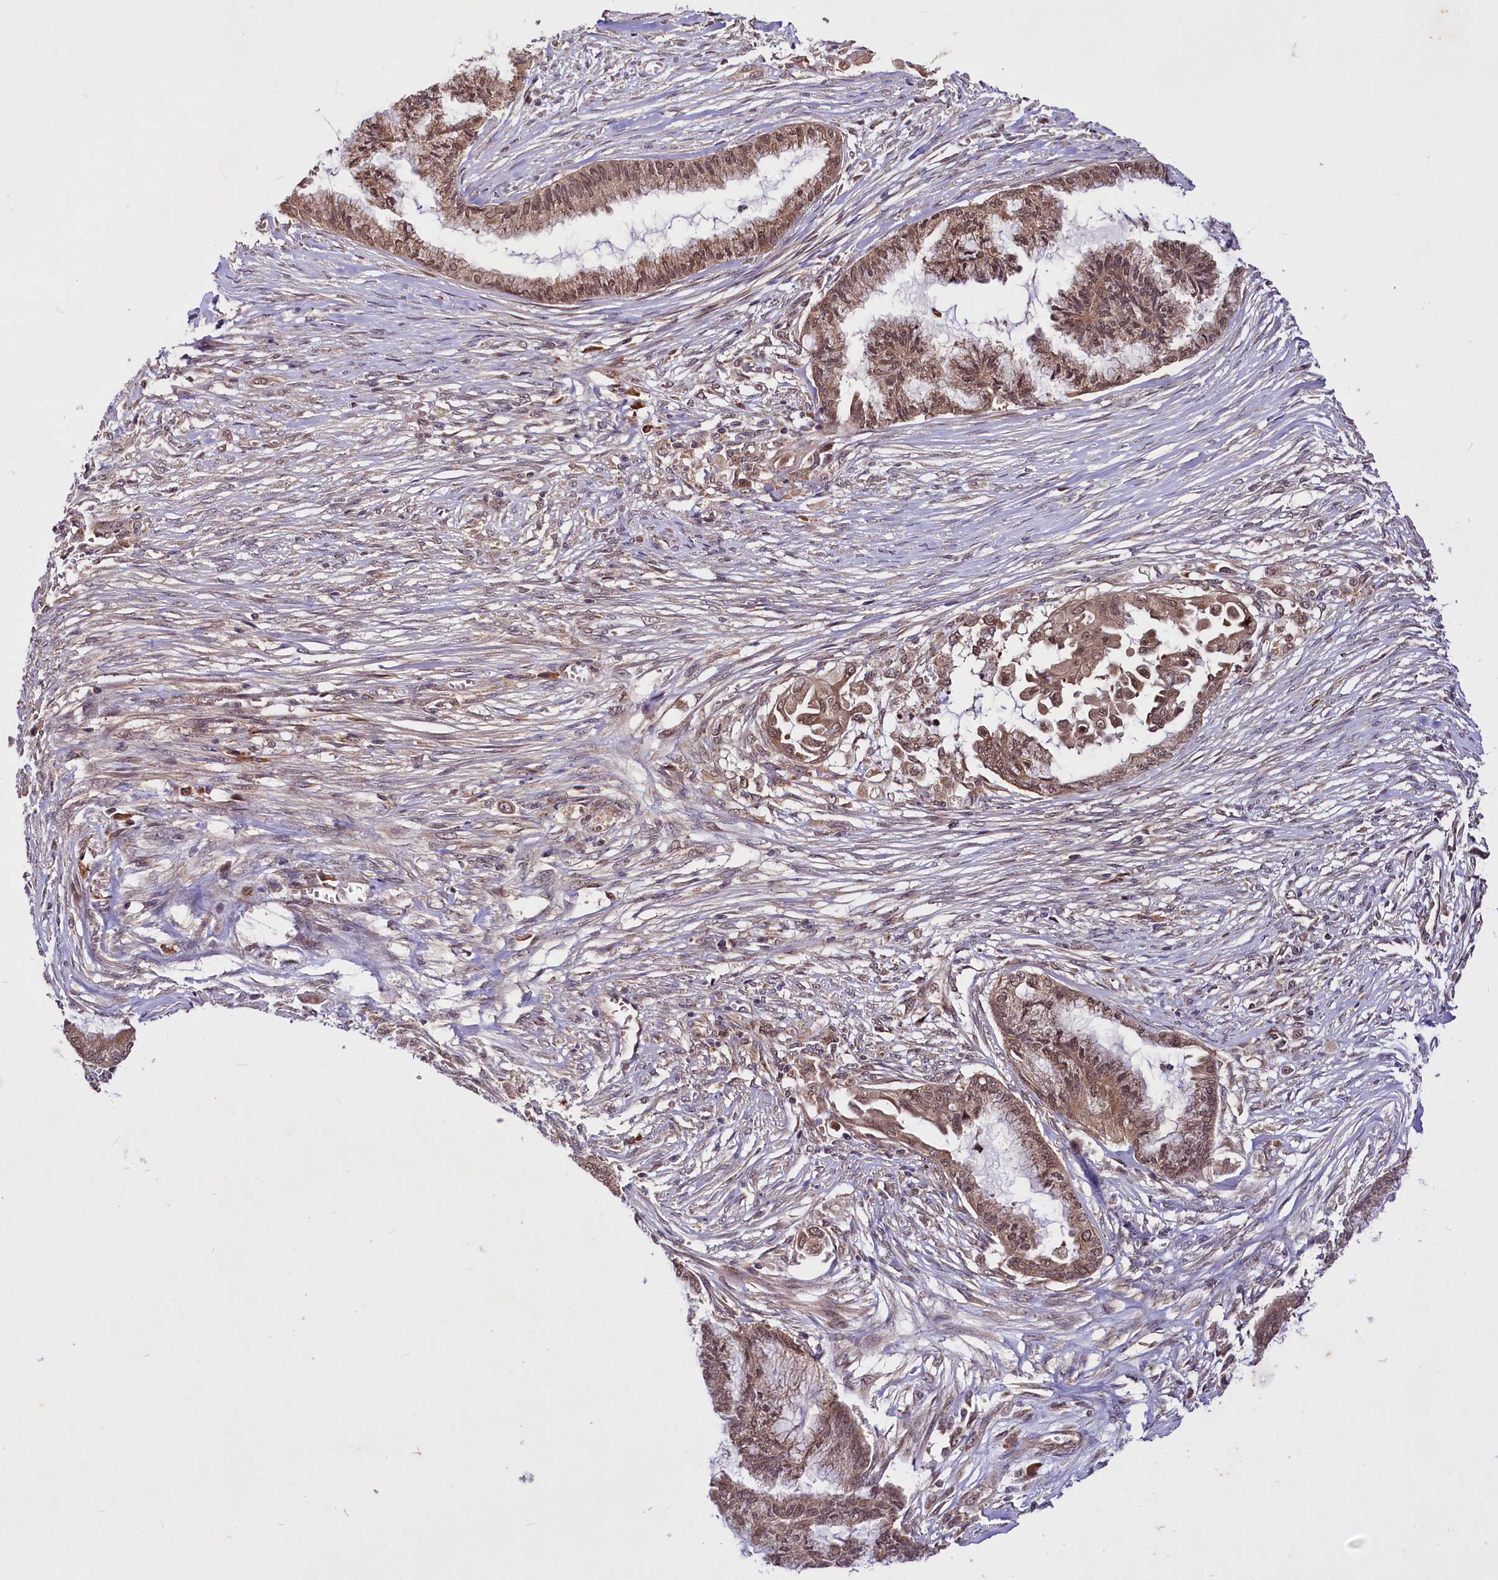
{"staining": {"intensity": "moderate", "quantity": ">75%", "location": "cytoplasmic/membranous,nuclear"}, "tissue": "endometrial cancer", "cell_type": "Tumor cells", "image_type": "cancer", "snomed": [{"axis": "morphology", "description": "Adenocarcinoma, NOS"}, {"axis": "topography", "description": "Endometrium"}], "caption": "Immunohistochemistry (IHC) micrograph of neoplastic tissue: human endometrial adenocarcinoma stained using immunohistochemistry (IHC) reveals medium levels of moderate protein expression localized specifically in the cytoplasmic/membranous and nuclear of tumor cells, appearing as a cytoplasmic/membranous and nuclear brown color.", "gene": "UBE3A", "patient": {"sex": "female", "age": 86}}